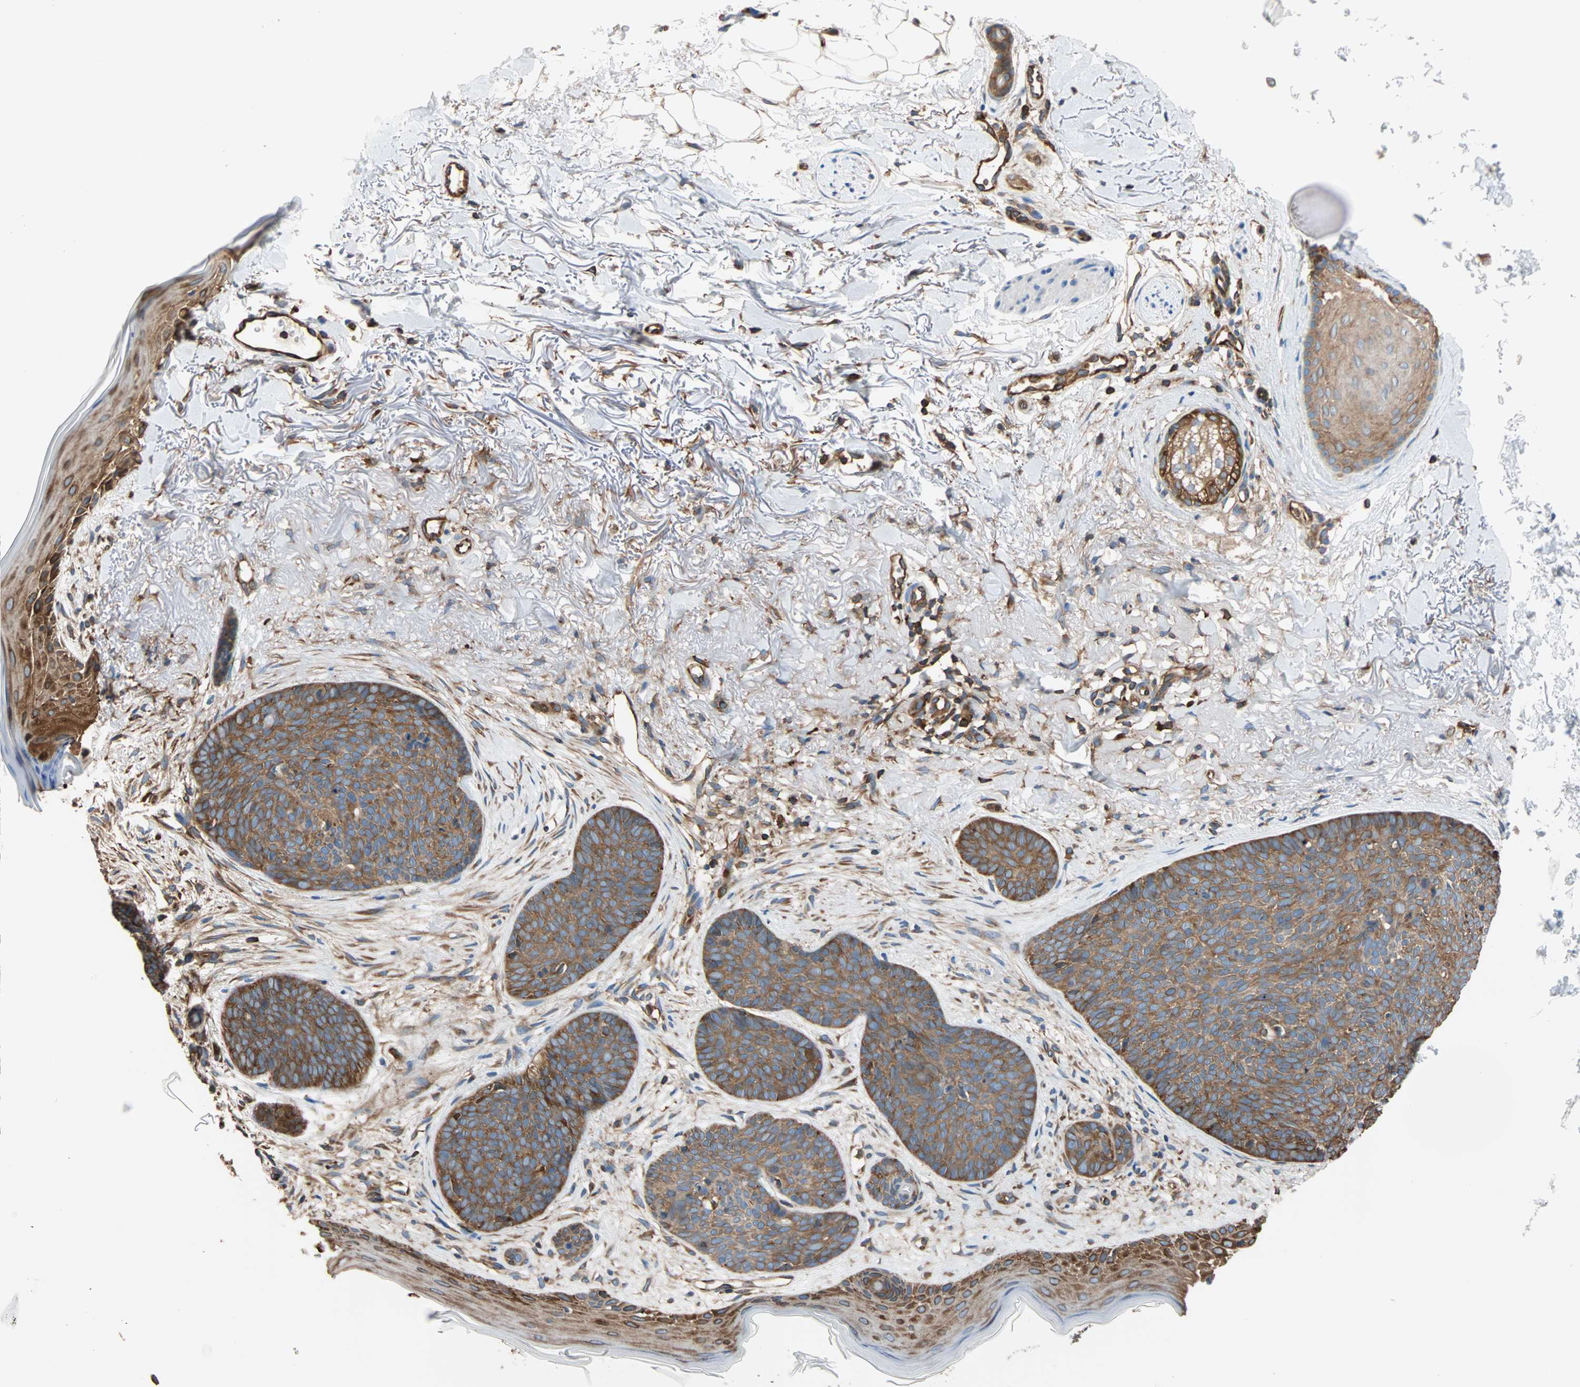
{"staining": {"intensity": "moderate", "quantity": ">75%", "location": "cytoplasmic/membranous"}, "tissue": "skin cancer", "cell_type": "Tumor cells", "image_type": "cancer", "snomed": [{"axis": "morphology", "description": "Normal tissue, NOS"}, {"axis": "morphology", "description": "Basal cell carcinoma"}, {"axis": "topography", "description": "Skin"}], "caption": "Tumor cells demonstrate medium levels of moderate cytoplasmic/membranous expression in about >75% of cells in human basal cell carcinoma (skin).", "gene": "EEF2", "patient": {"sex": "female", "age": 70}}